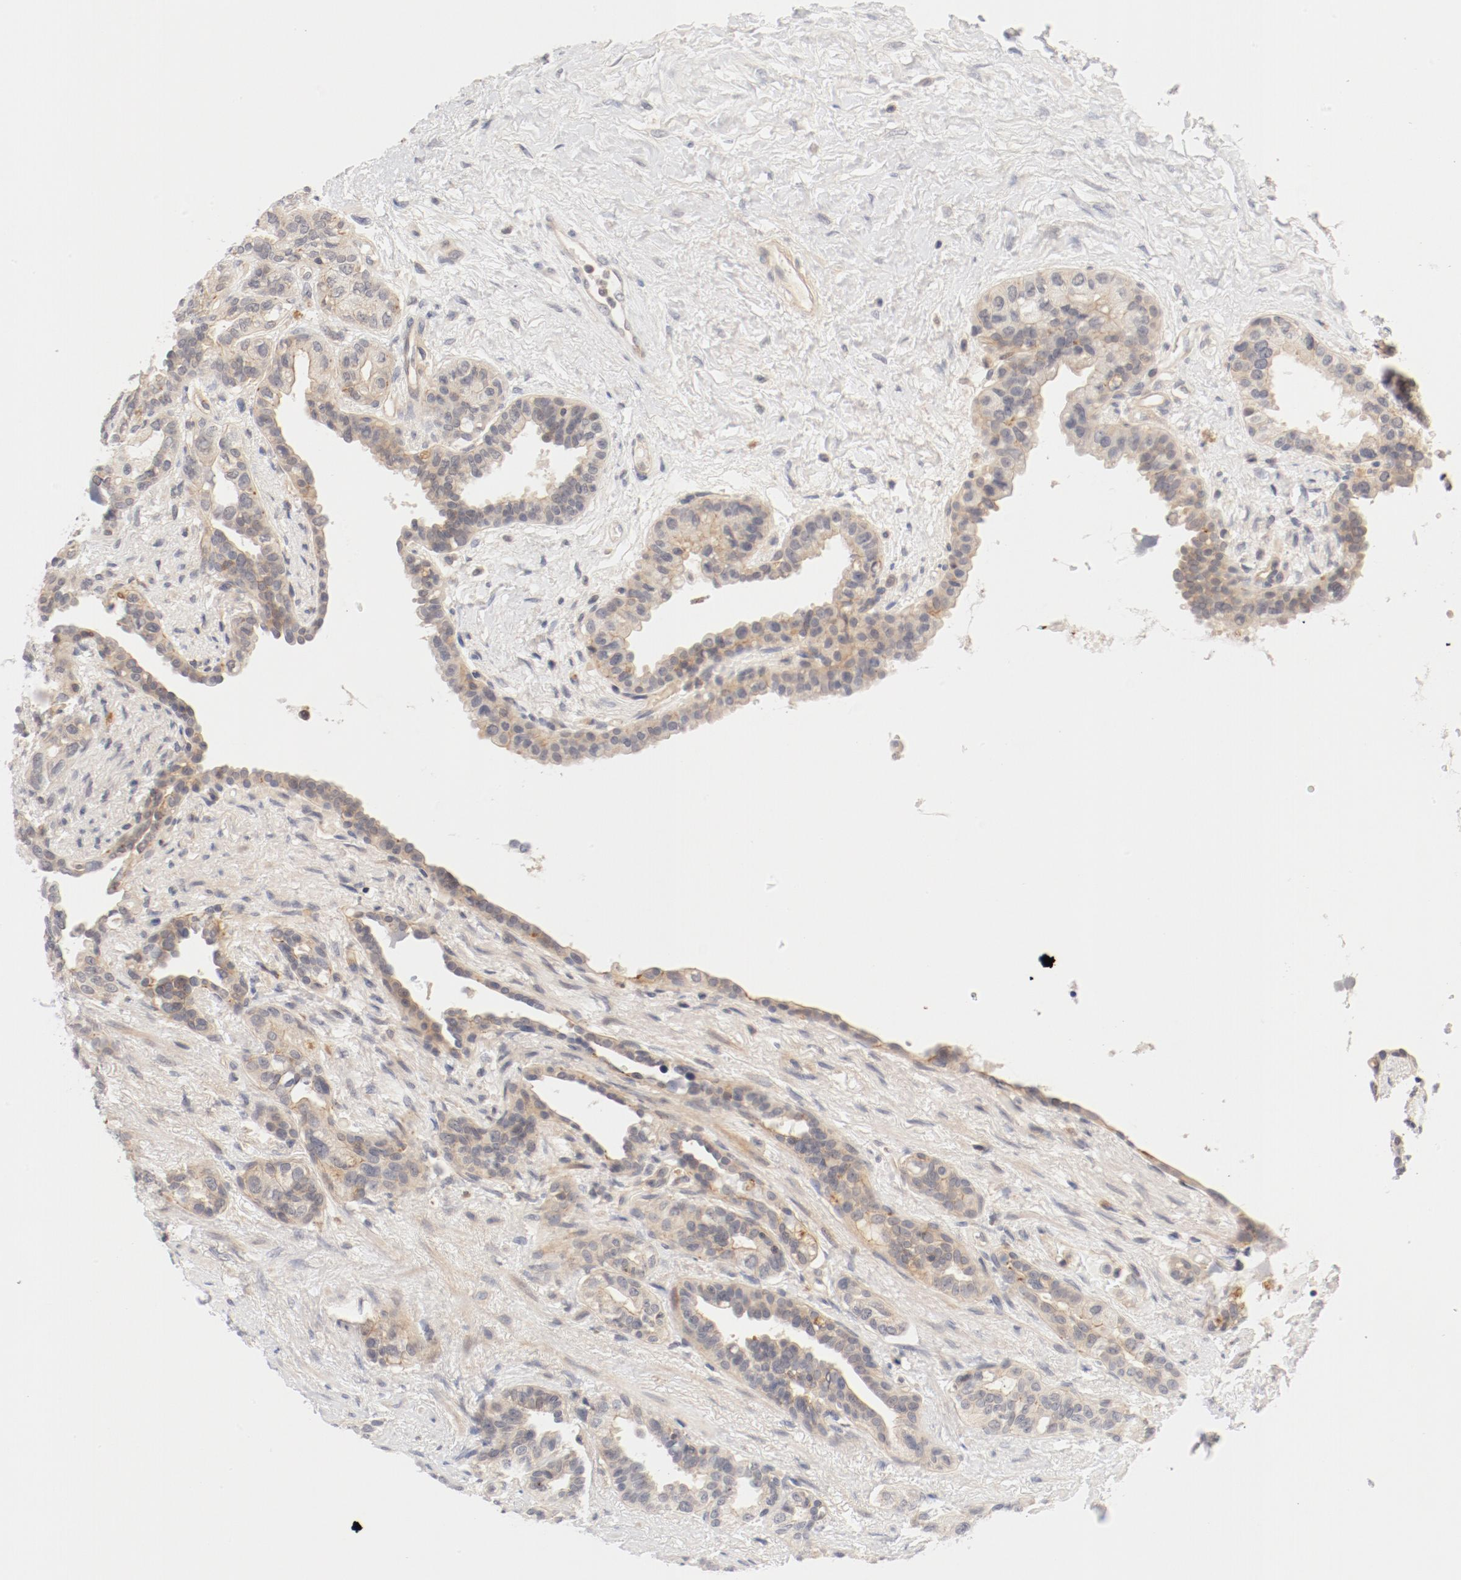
{"staining": {"intensity": "weak", "quantity": ">75%", "location": "cytoplasmic/membranous"}, "tissue": "seminal vesicle", "cell_type": "Glandular cells", "image_type": "normal", "snomed": [{"axis": "morphology", "description": "Normal tissue, NOS"}, {"axis": "topography", "description": "Seminal veicle"}], "caption": "Protein staining of unremarkable seminal vesicle reveals weak cytoplasmic/membranous expression in approximately >75% of glandular cells.", "gene": "ZNF267", "patient": {"sex": "male", "age": 61}}